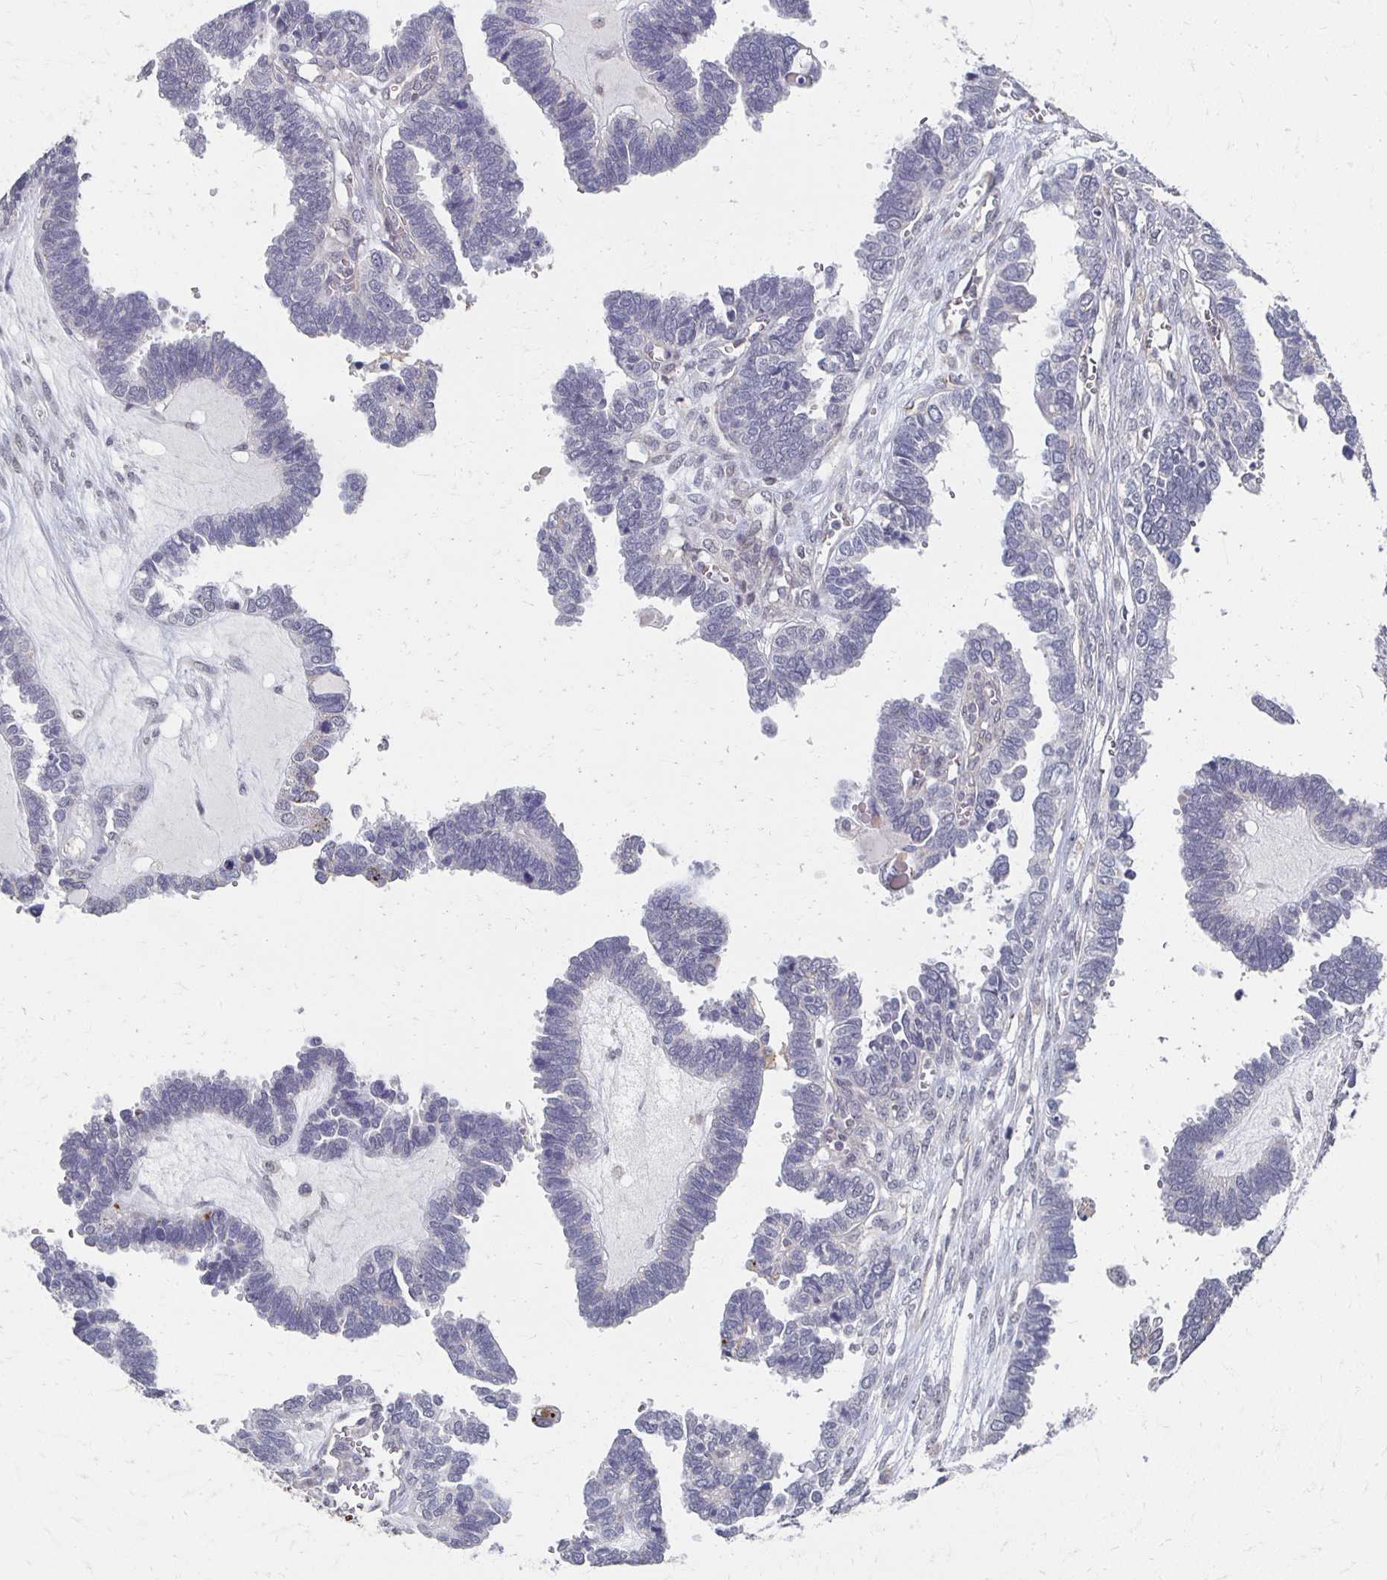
{"staining": {"intensity": "negative", "quantity": "none", "location": "none"}, "tissue": "ovarian cancer", "cell_type": "Tumor cells", "image_type": "cancer", "snomed": [{"axis": "morphology", "description": "Cystadenocarcinoma, serous, NOS"}, {"axis": "topography", "description": "Ovary"}], "caption": "Immunohistochemistry micrograph of neoplastic tissue: human serous cystadenocarcinoma (ovarian) stained with DAB demonstrates no significant protein staining in tumor cells. Nuclei are stained in blue.", "gene": "DAB1", "patient": {"sex": "female", "age": 51}}